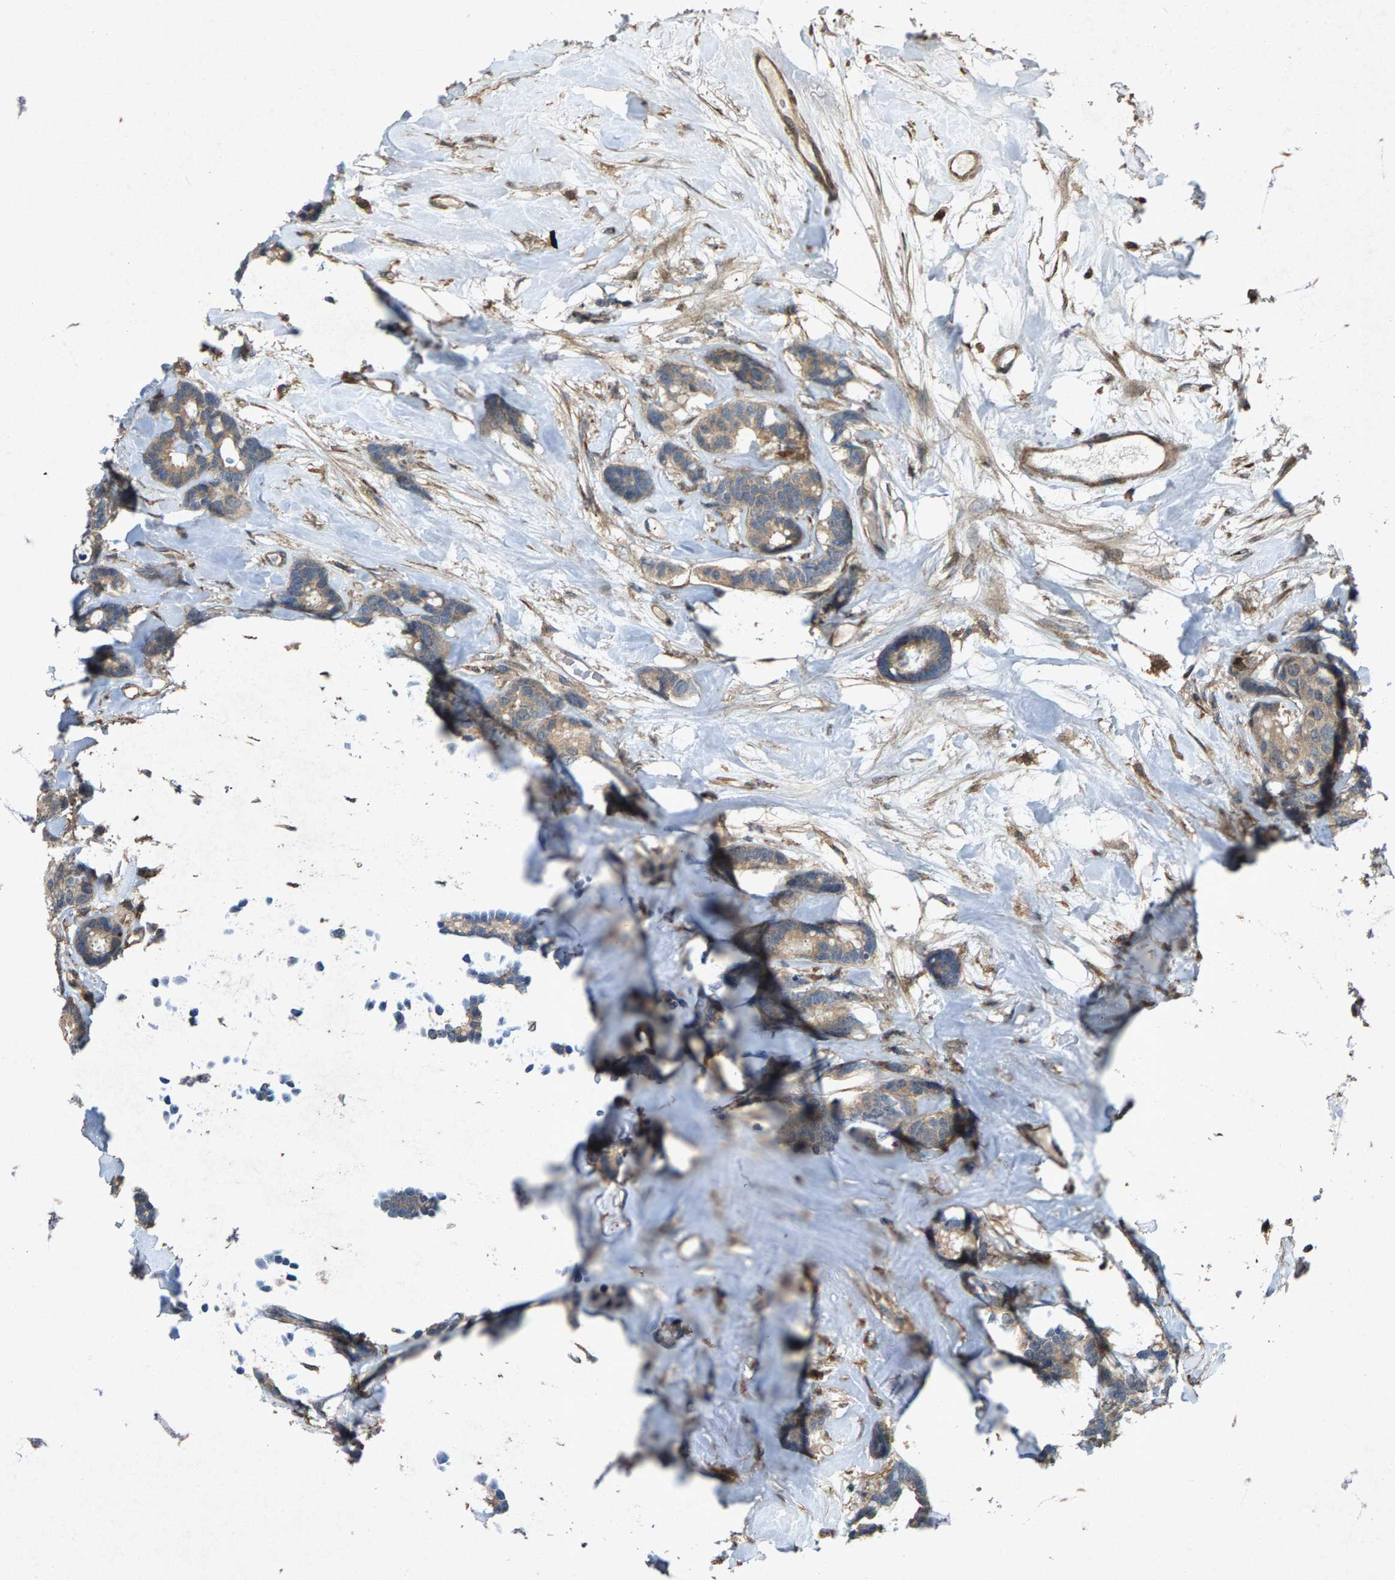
{"staining": {"intensity": "moderate", "quantity": ">75%", "location": "cytoplasmic/membranous"}, "tissue": "breast cancer", "cell_type": "Tumor cells", "image_type": "cancer", "snomed": [{"axis": "morphology", "description": "Duct carcinoma"}, {"axis": "topography", "description": "Breast"}], "caption": "Human breast infiltrating ductal carcinoma stained for a protein (brown) displays moderate cytoplasmic/membranous positive staining in approximately >75% of tumor cells.", "gene": "LRRC72", "patient": {"sex": "female", "age": 87}}